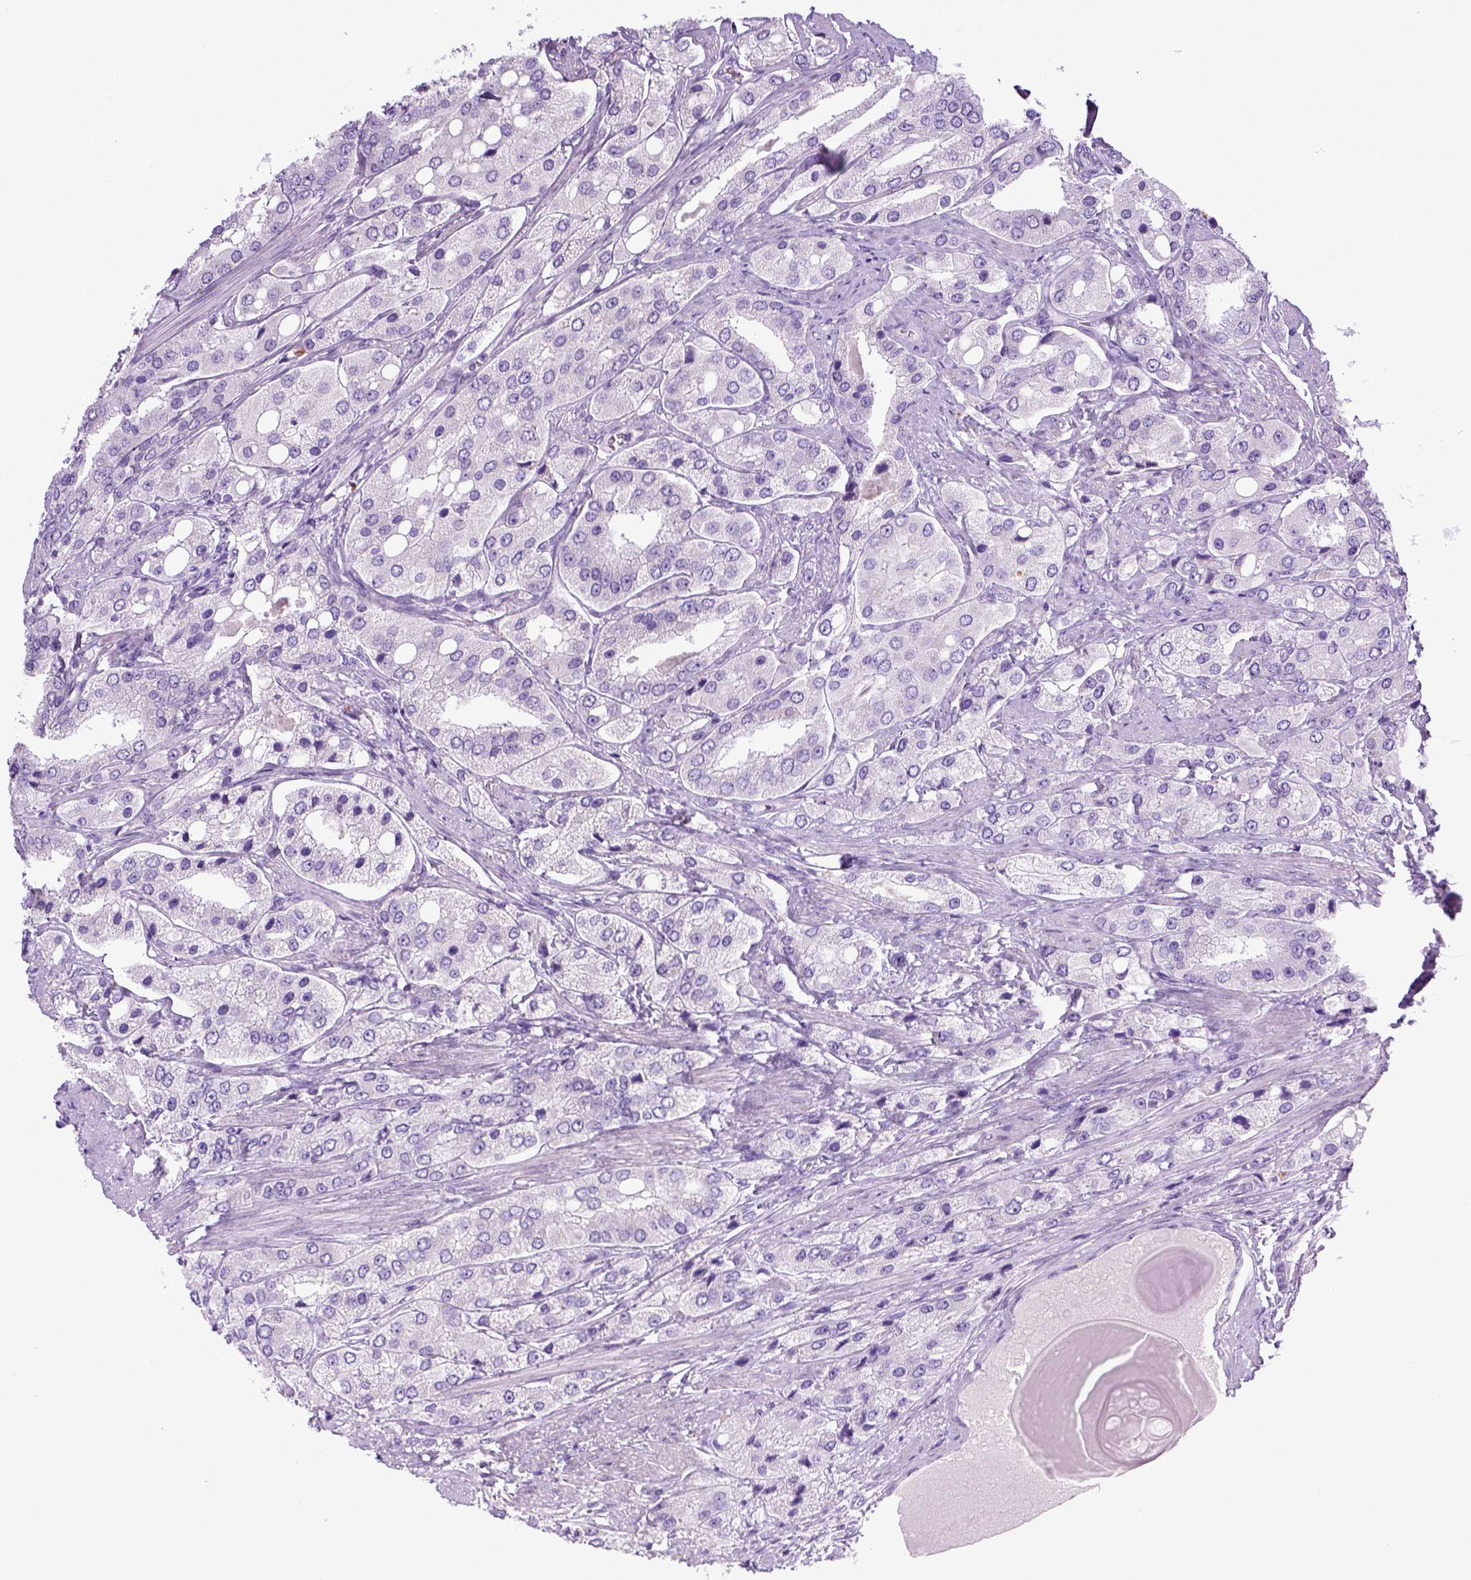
{"staining": {"intensity": "negative", "quantity": "none", "location": "none"}, "tissue": "prostate cancer", "cell_type": "Tumor cells", "image_type": "cancer", "snomed": [{"axis": "morphology", "description": "Adenocarcinoma, Low grade"}, {"axis": "topography", "description": "Prostate"}], "caption": "The micrograph reveals no staining of tumor cells in prostate cancer (low-grade adenocarcinoma). The staining was performed using DAB to visualize the protein expression in brown, while the nuclei were stained in blue with hematoxylin (Magnification: 20x).", "gene": "KRT71", "patient": {"sex": "male", "age": 69}}